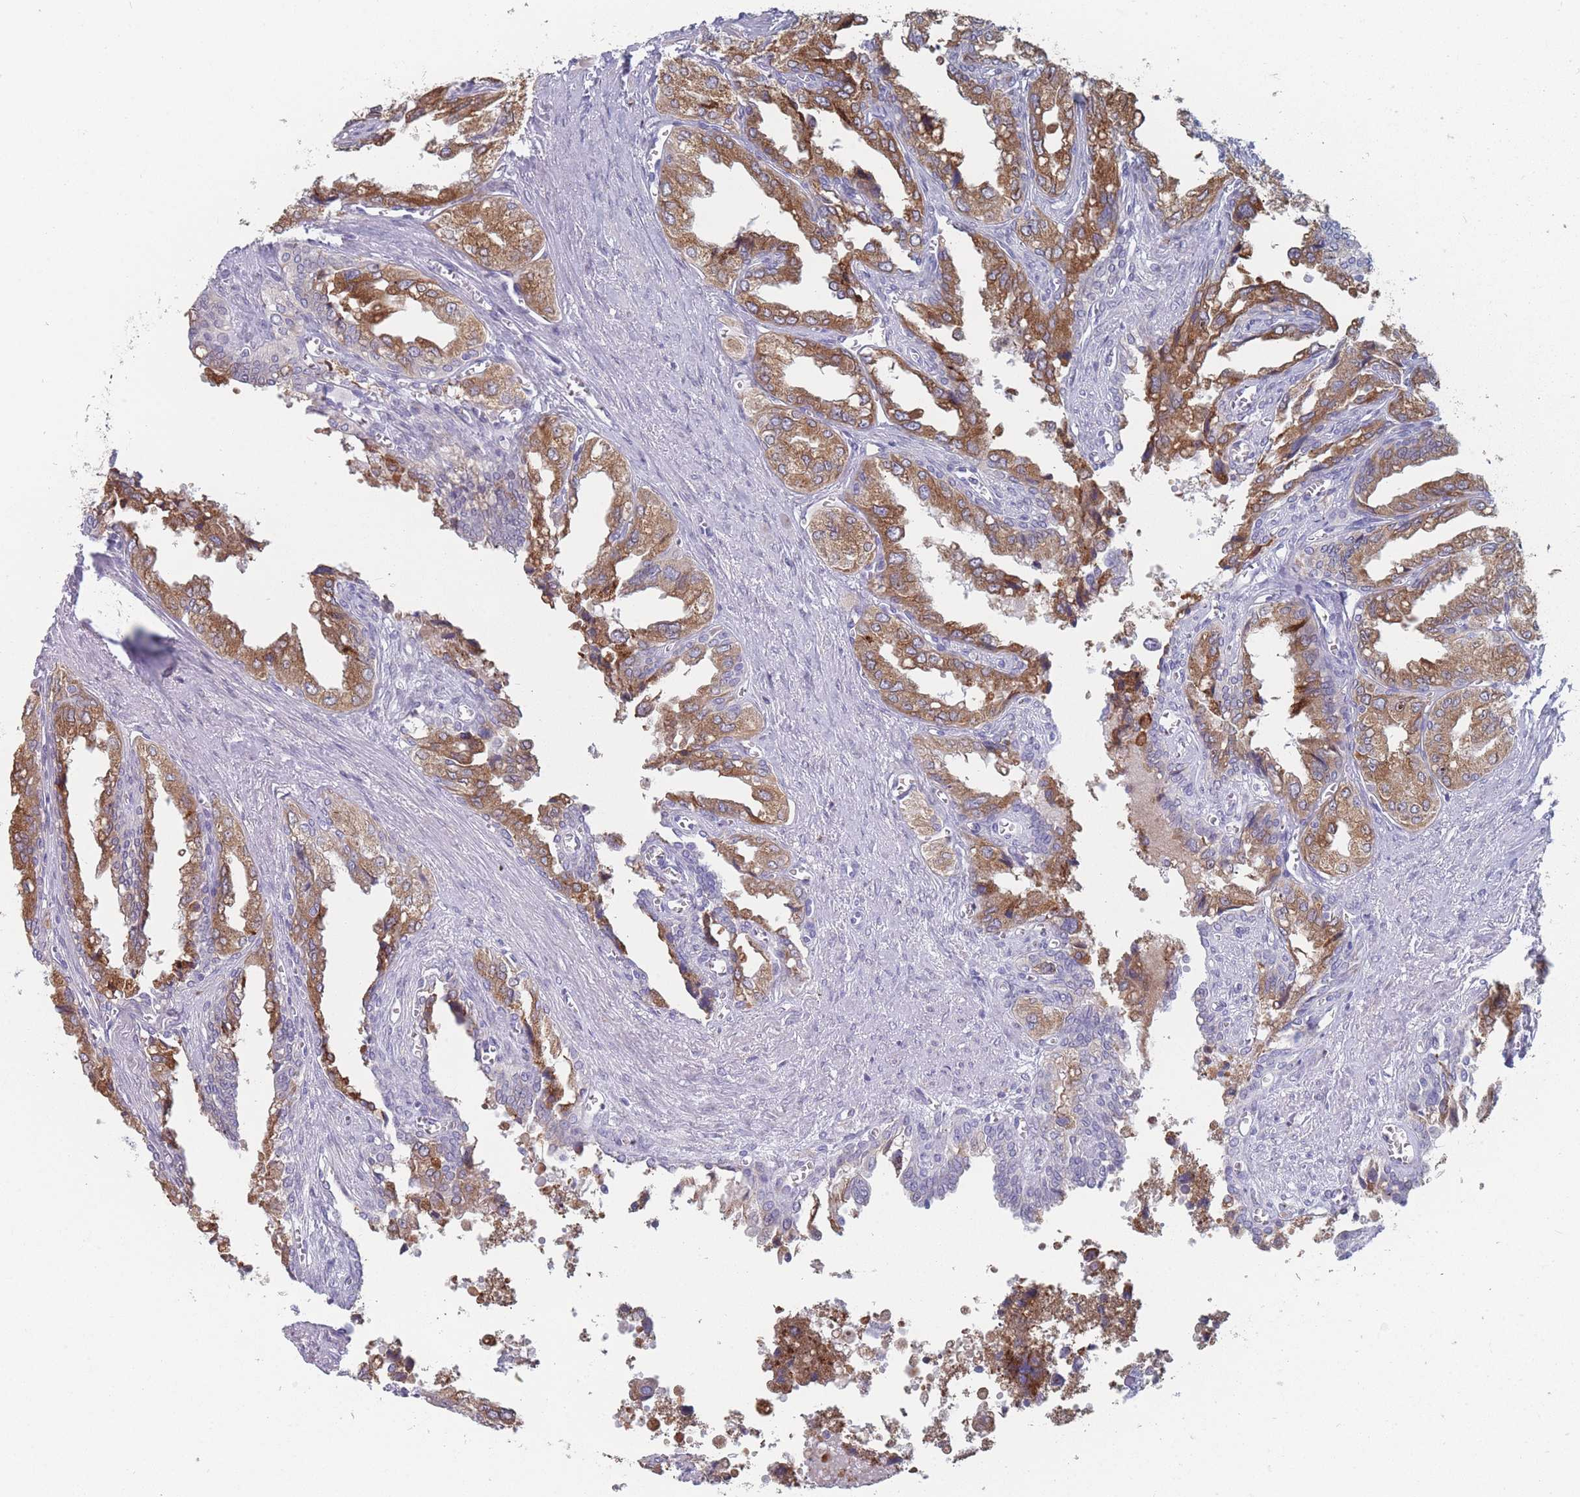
{"staining": {"intensity": "moderate", "quantity": ">75%", "location": "cytoplasmic/membranous"}, "tissue": "seminal vesicle", "cell_type": "Glandular cells", "image_type": "normal", "snomed": [{"axis": "morphology", "description": "Normal tissue, NOS"}, {"axis": "topography", "description": "Seminal veicle"}], "caption": "Seminal vesicle stained with DAB immunohistochemistry (IHC) reveals medium levels of moderate cytoplasmic/membranous positivity in about >75% of glandular cells.", "gene": "TMED10", "patient": {"sex": "male", "age": 67}}